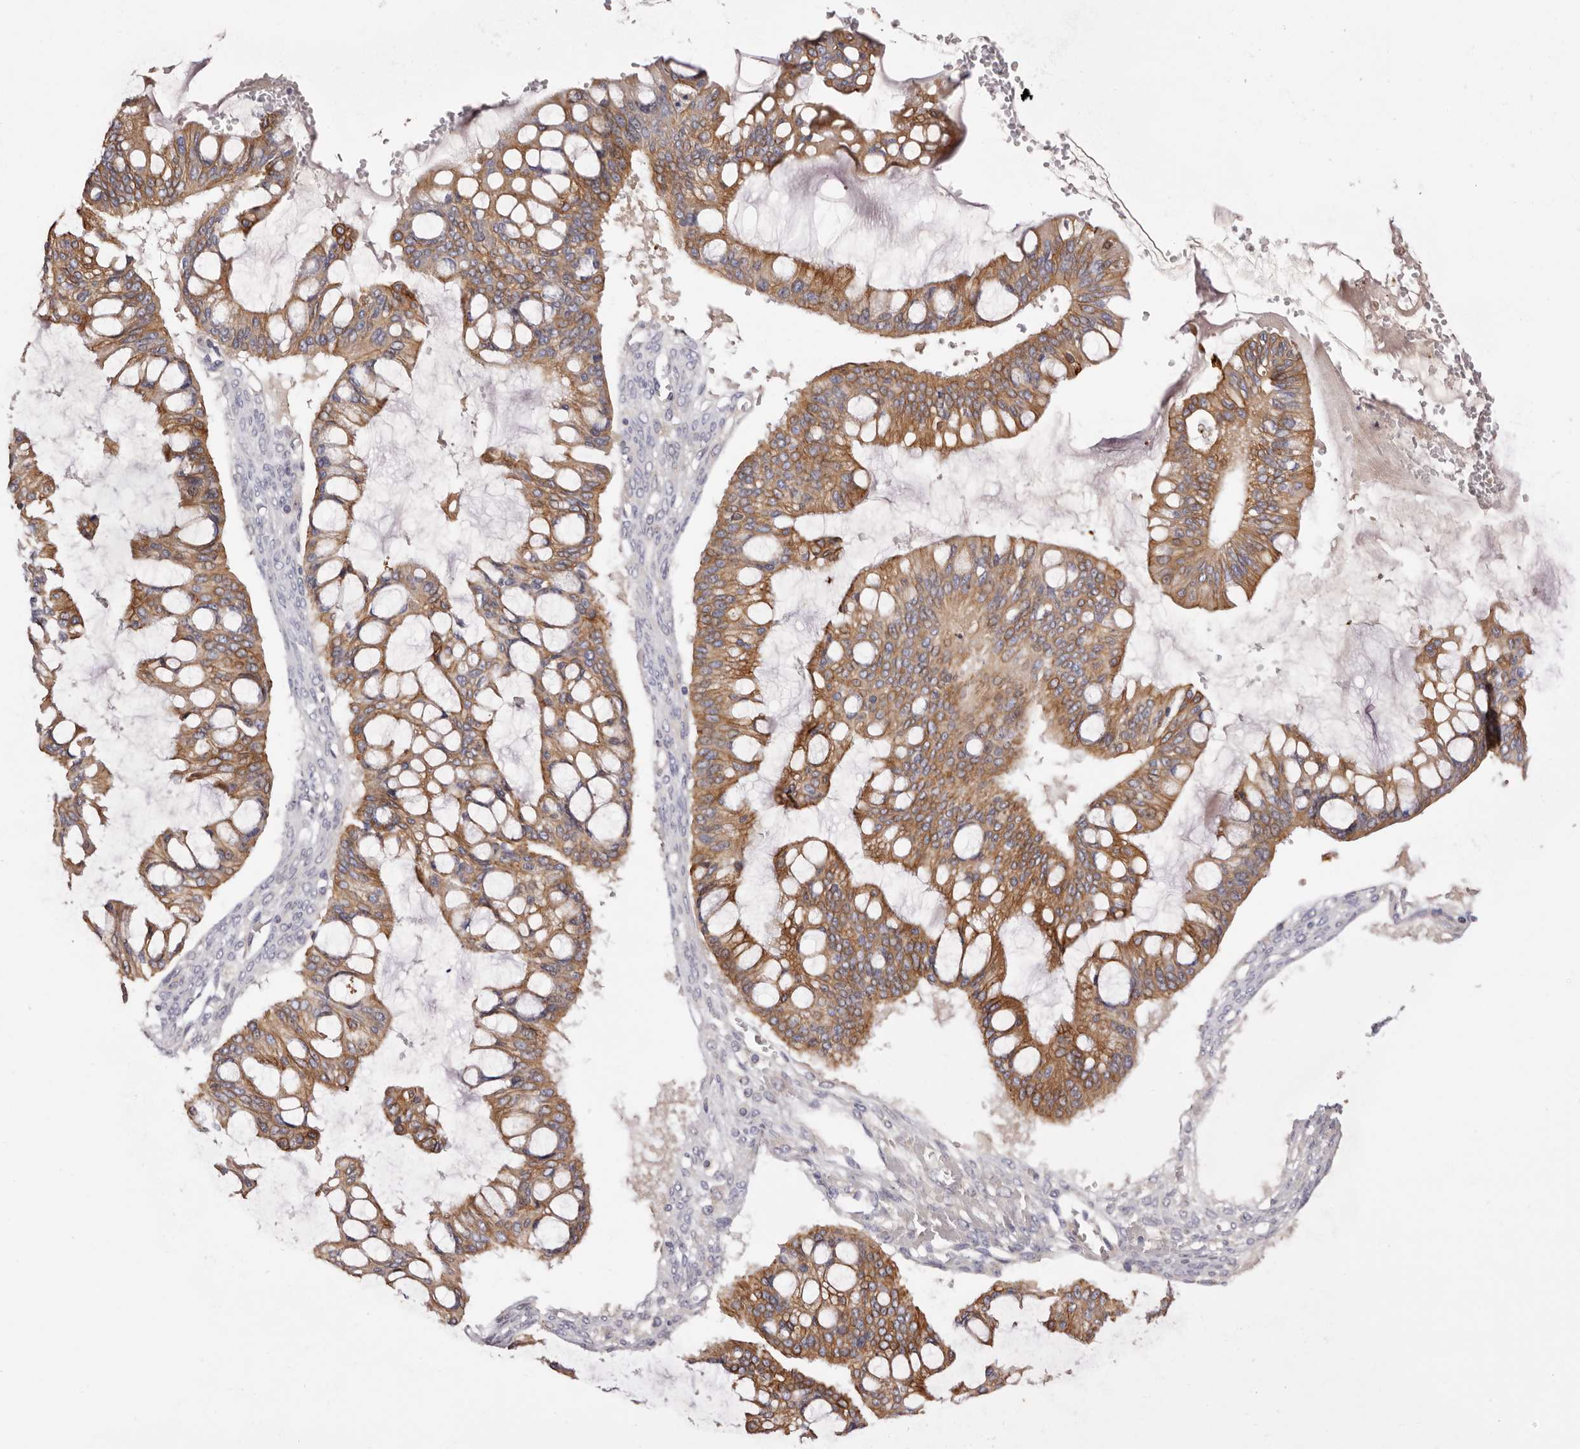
{"staining": {"intensity": "moderate", "quantity": ">75%", "location": "cytoplasmic/membranous"}, "tissue": "ovarian cancer", "cell_type": "Tumor cells", "image_type": "cancer", "snomed": [{"axis": "morphology", "description": "Cystadenocarcinoma, mucinous, NOS"}, {"axis": "topography", "description": "Ovary"}], "caption": "Protein staining of ovarian cancer (mucinous cystadenocarcinoma) tissue exhibits moderate cytoplasmic/membranous staining in about >75% of tumor cells.", "gene": "STK16", "patient": {"sex": "female", "age": 73}}